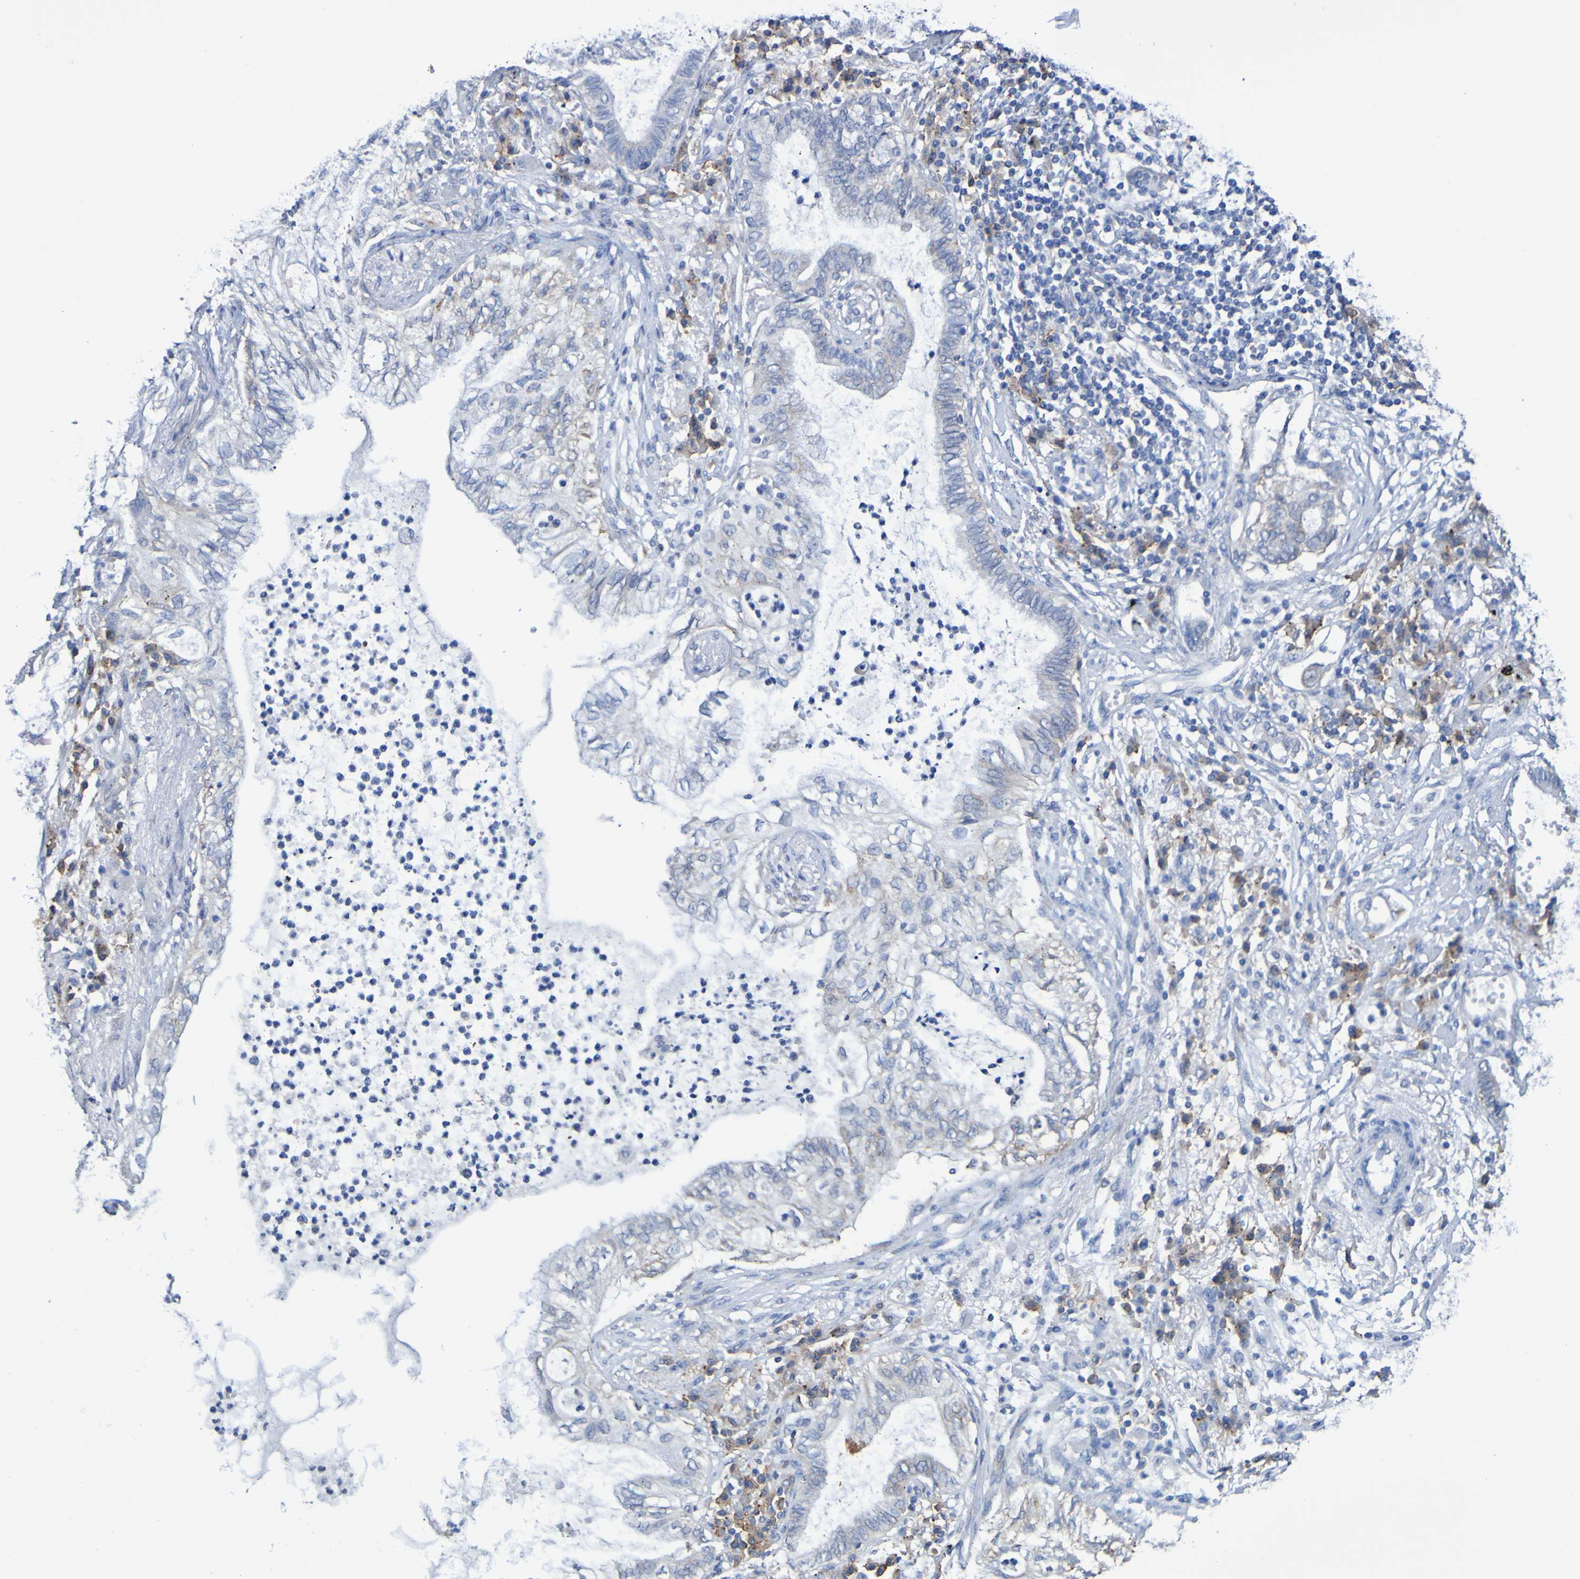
{"staining": {"intensity": "negative", "quantity": "none", "location": "none"}, "tissue": "lung cancer", "cell_type": "Tumor cells", "image_type": "cancer", "snomed": [{"axis": "morphology", "description": "Normal tissue, NOS"}, {"axis": "morphology", "description": "Adenocarcinoma, NOS"}, {"axis": "topography", "description": "Bronchus"}, {"axis": "topography", "description": "Lung"}], "caption": "IHC of lung cancer (adenocarcinoma) displays no positivity in tumor cells.", "gene": "SLC3A2", "patient": {"sex": "female", "age": 70}}